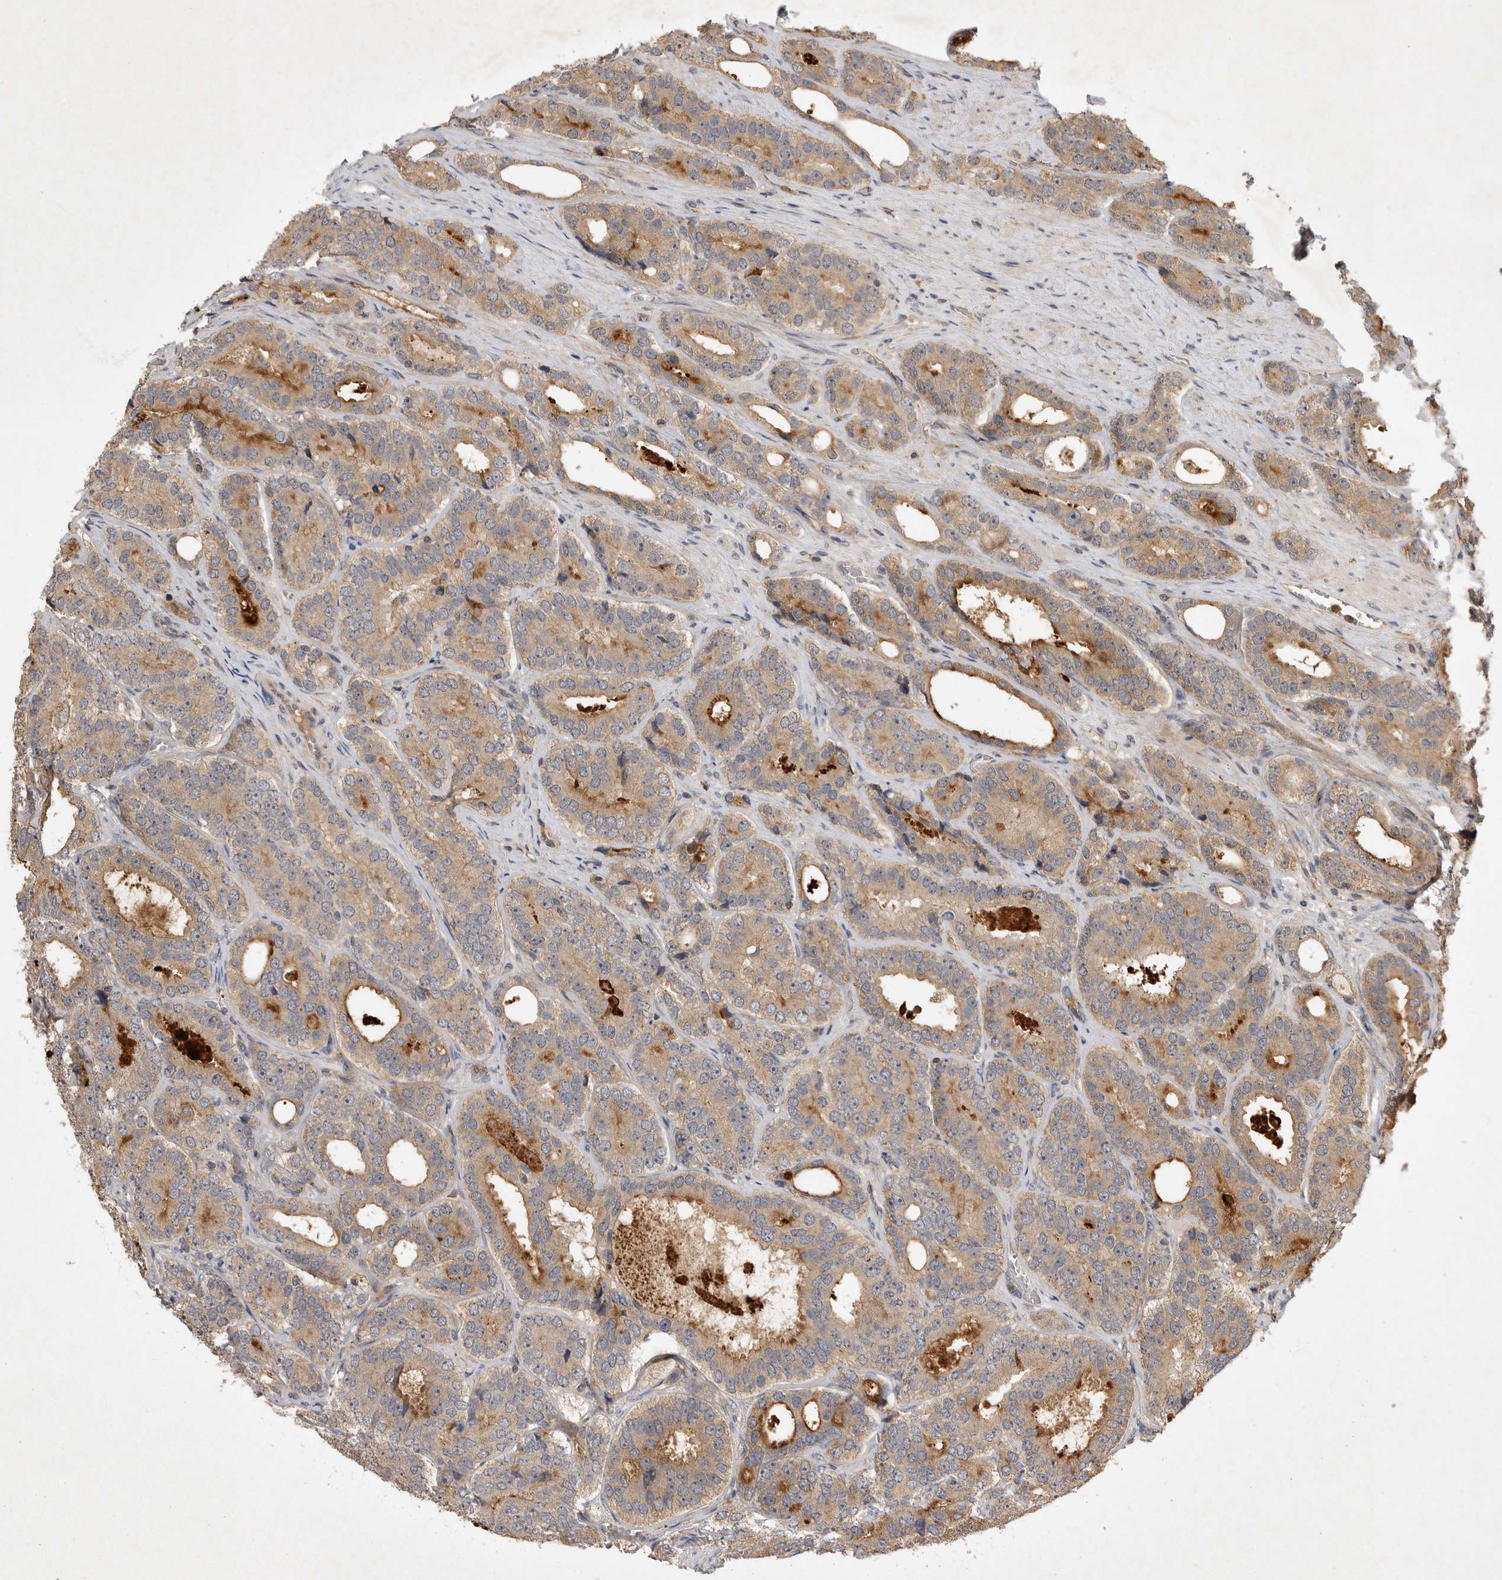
{"staining": {"intensity": "weak", "quantity": ">75%", "location": "cytoplasmic/membranous"}, "tissue": "prostate cancer", "cell_type": "Tumor cells", "image_type": "cancer", "snomed": [{"axis": "morphology", "description": "Adenocarcinoma, High grade"}, {"axis": "topography", "description": "Prostate"}], "caption": "Immunohistochemical staining of prostate high-grade adenocarcinoma exhibits low levels of weak cytoplasmic/membranous positivity in approximately >75% of tumor cells. The staining was performed using DAB, with brown indicating positive protein expression. Nuclei are stained blue with hematoxylin.", "gene": "ZNF232", "patient": {"sex": "male", "age": 56}}